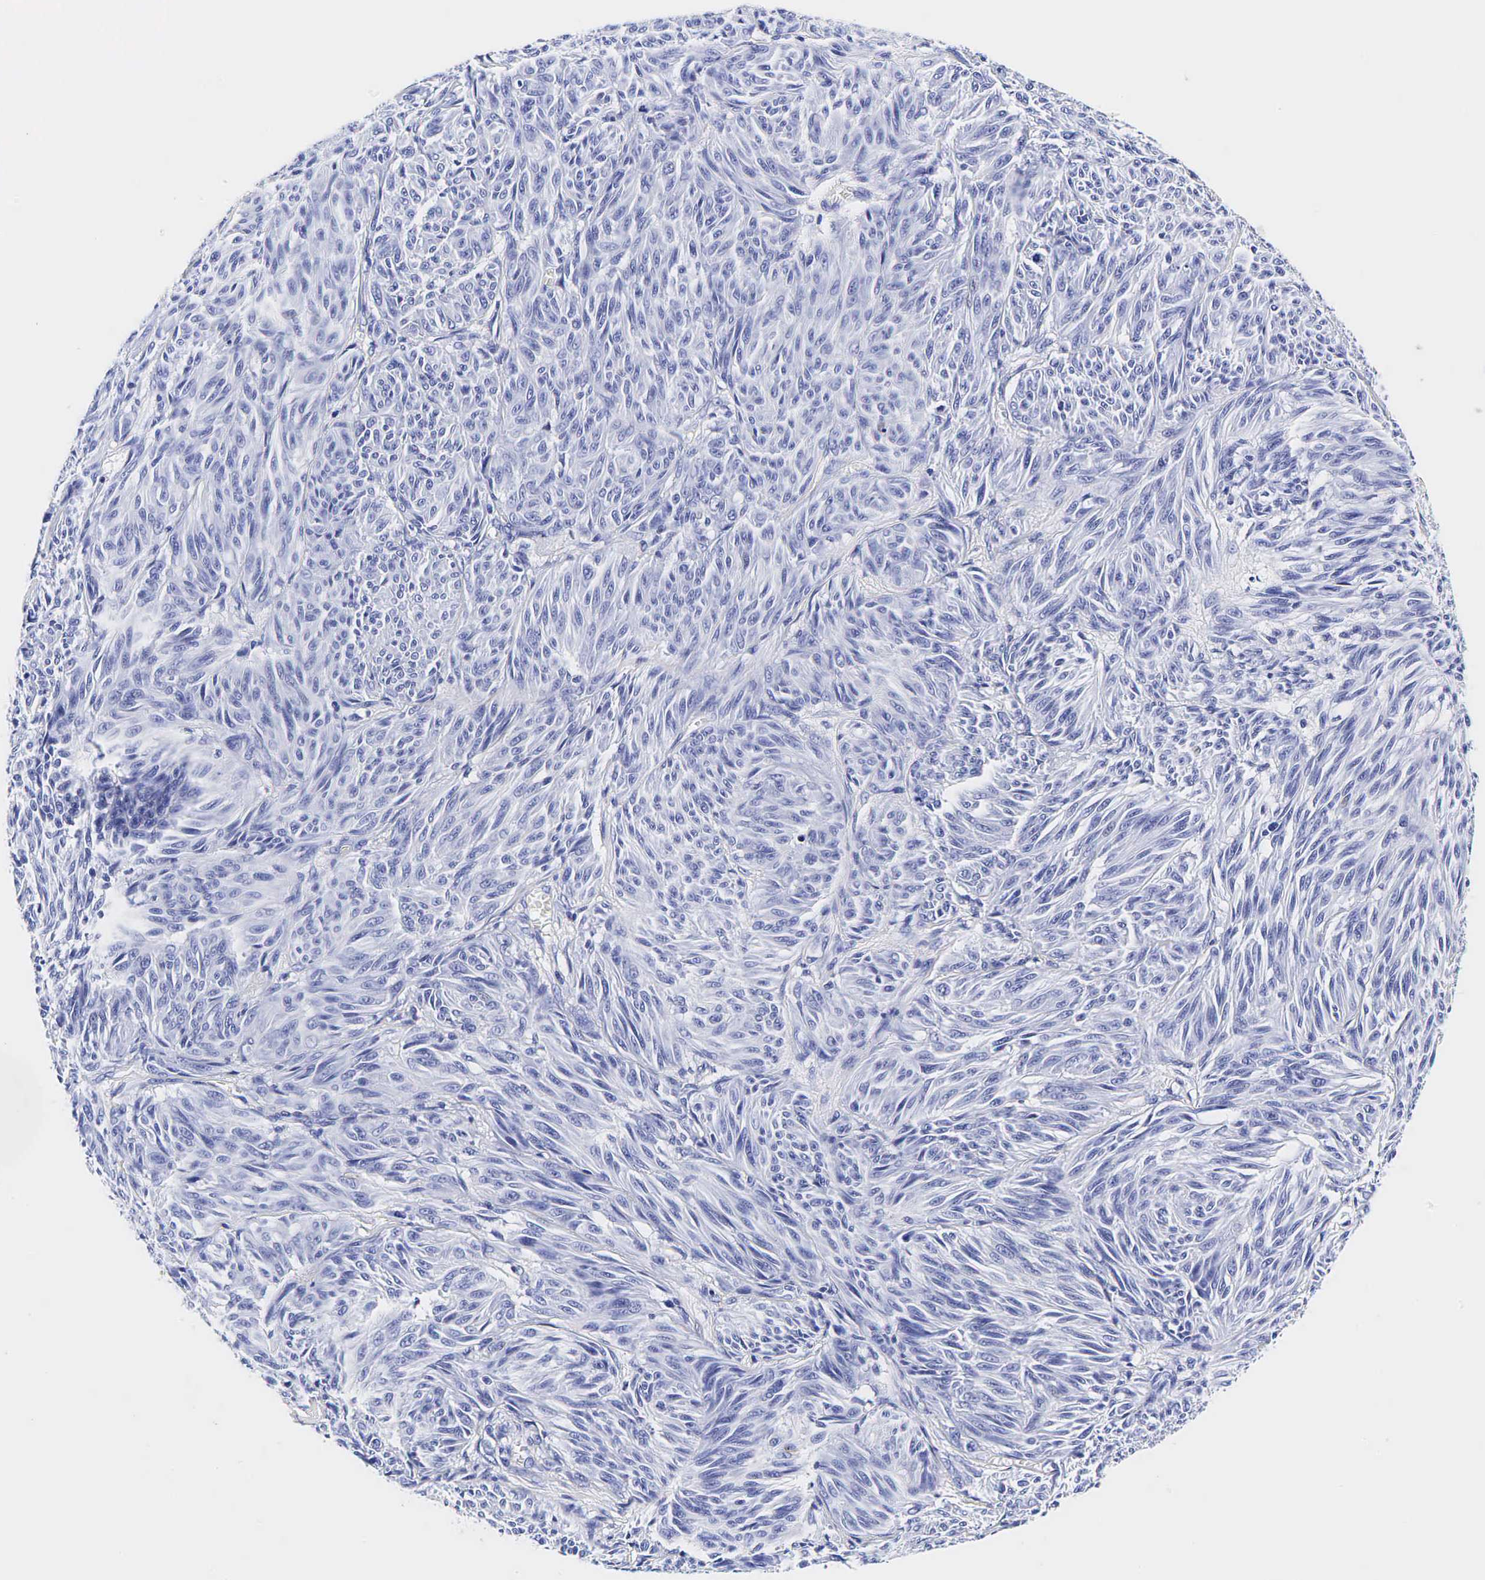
{"staining": {"intensity": "negative", "quantity": "none", "location": "none"}, "tissue": "melanoma", "cell_type": "Tumor cells", "image_type": "cancer", "snomed": [{"axis": "morphology", "description": "Malignant melanoma, NOS"}, {"axis": "topography", "description": "Skin"}], "caption": "High magnification brightfield microscopy of malignant melanoma stained with DAB (brown) and counterstained with hematoxylin (blue): tumor cells show no significant expression.", "gene": "GCG", "patient": {"sex": "male", "age": 54}}